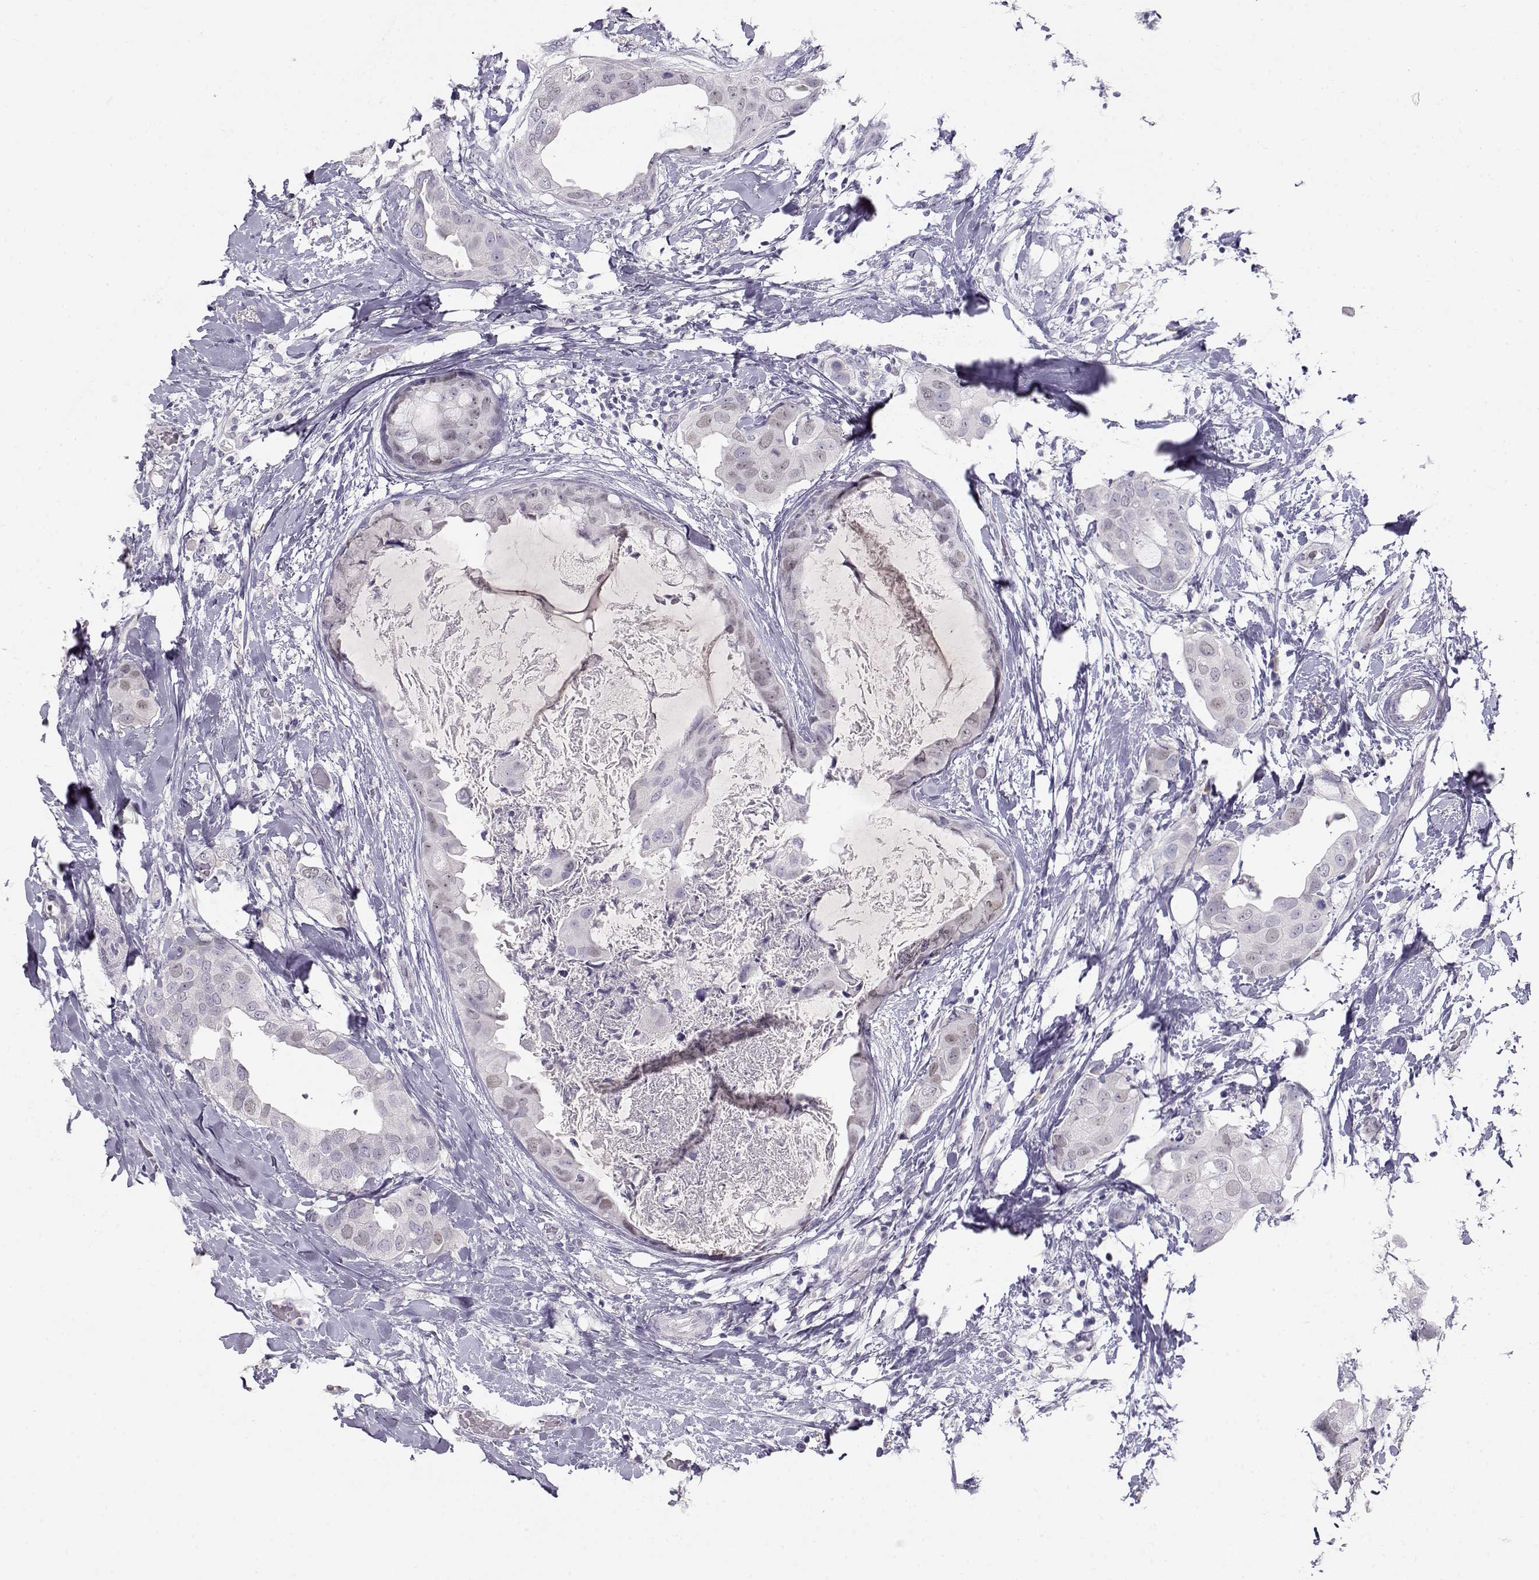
{"staining": {"intensity": "negative", "quantity": "none", "location": "none"}, "tissue": "breast cancer", "cell_type": "Tumor cells", "image_type": "cancer", "snomed": [{"axis": "morphology", "description": "Normal tissue, NOS"}, {"axis": "morphology", "description": "Duct carcinoma"}, {"axis": "topography", "description": "Breast"}], "caption": "Human breast cancer stained for a protein using immunohistochemistry exhibits no expression in tumor cells.", "gene": "OPN5", "patient": {"sex": "female", "age": 40}}